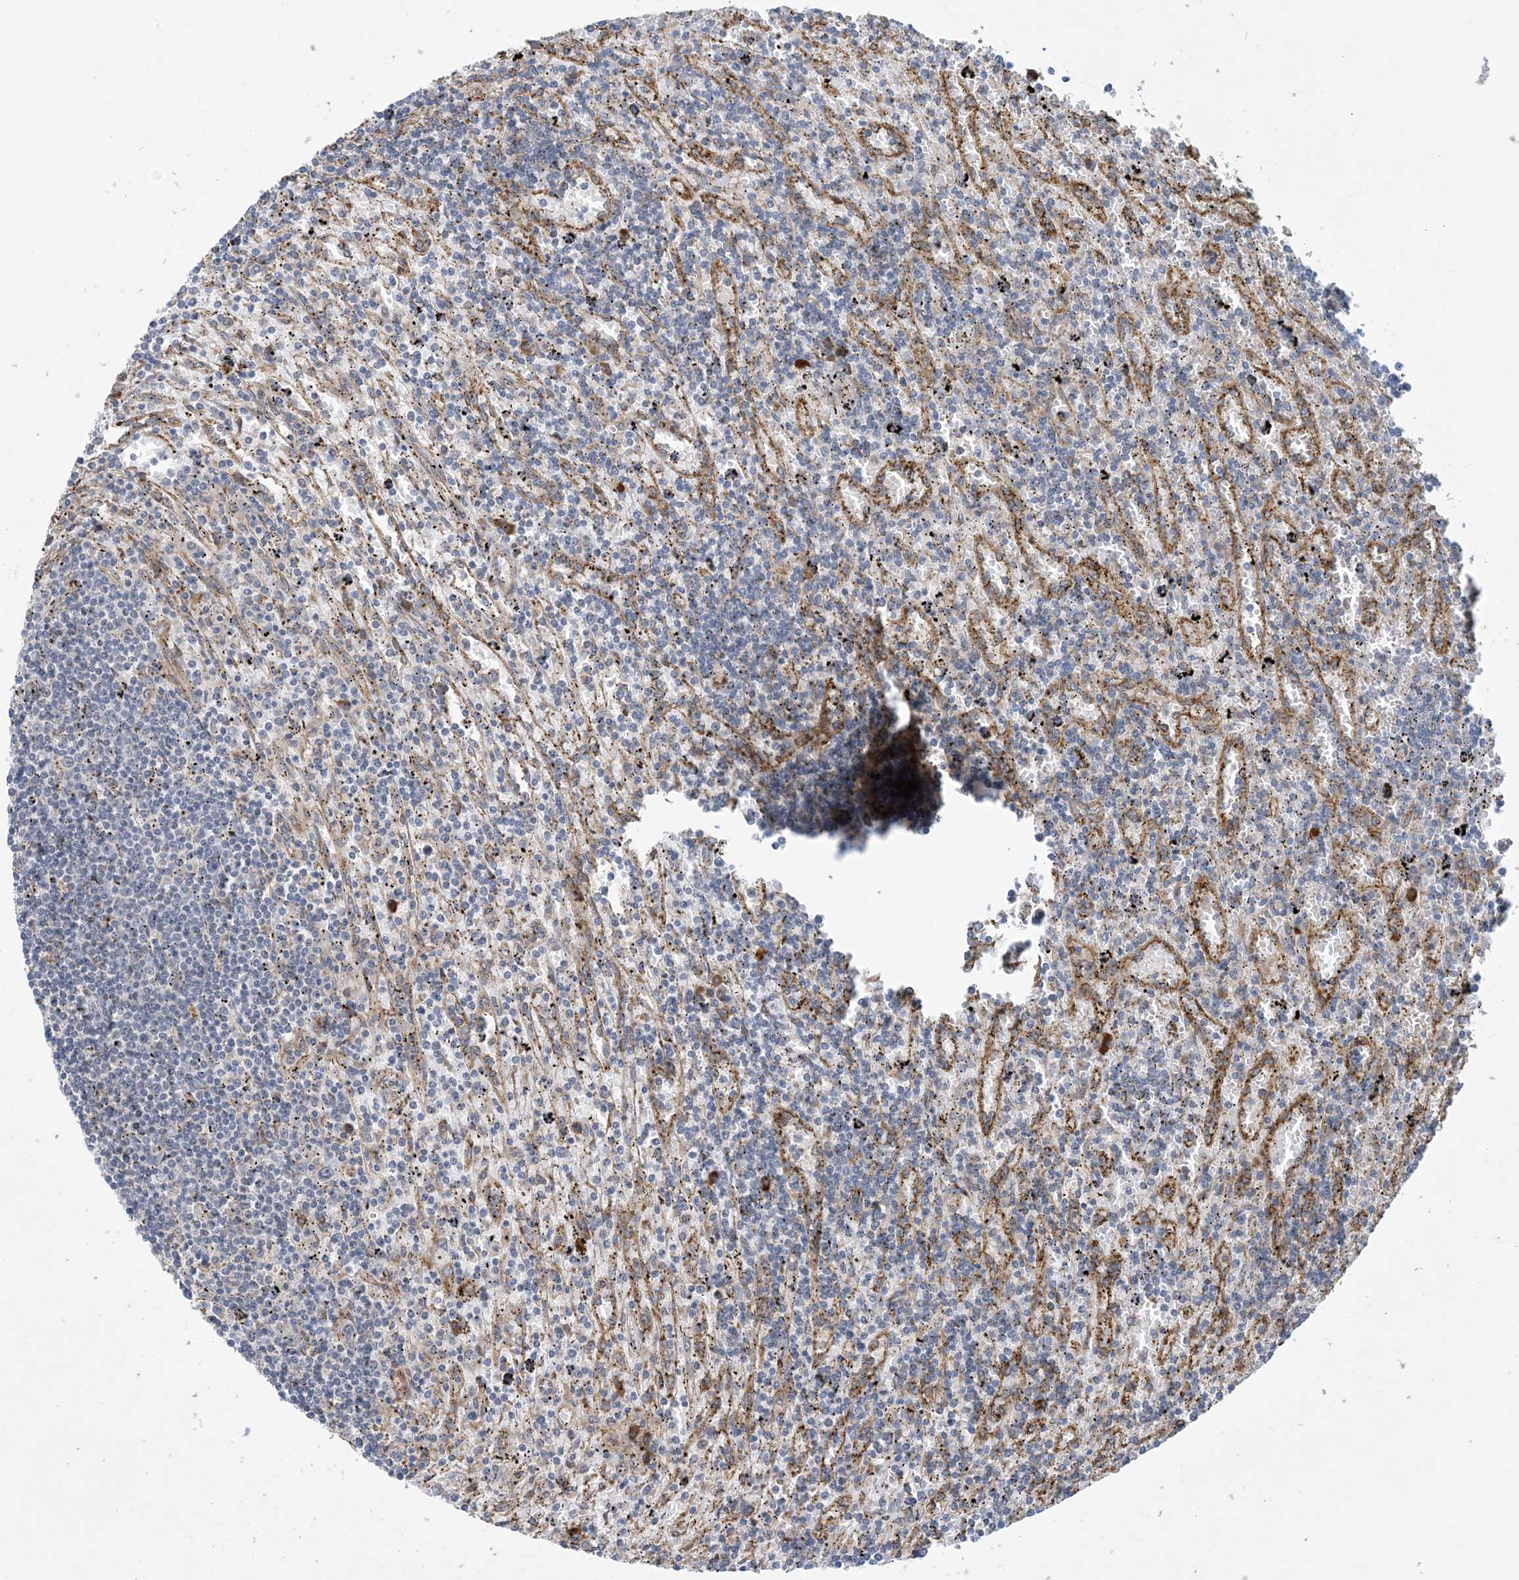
{"staining": {"intensity": "negative", "quantity": "none", "location": "none"}, "tissue": "lymphoma", "cell_type": "Tumor cells", "image_type": "cancer", "snomed": [{"axis": "morphology", "description": "Malignant lymphoma, non-Hodgkin's type, Low grade"}, {"axis": "topography", "description": "Spleen"}], "caption": "Tumor cells show no significant staining in low-grade malignant lymphoma, non-Hodgkin's type.", "gene": "PHOSPHO2", "patient": {"sex": "male", "age": 76}}